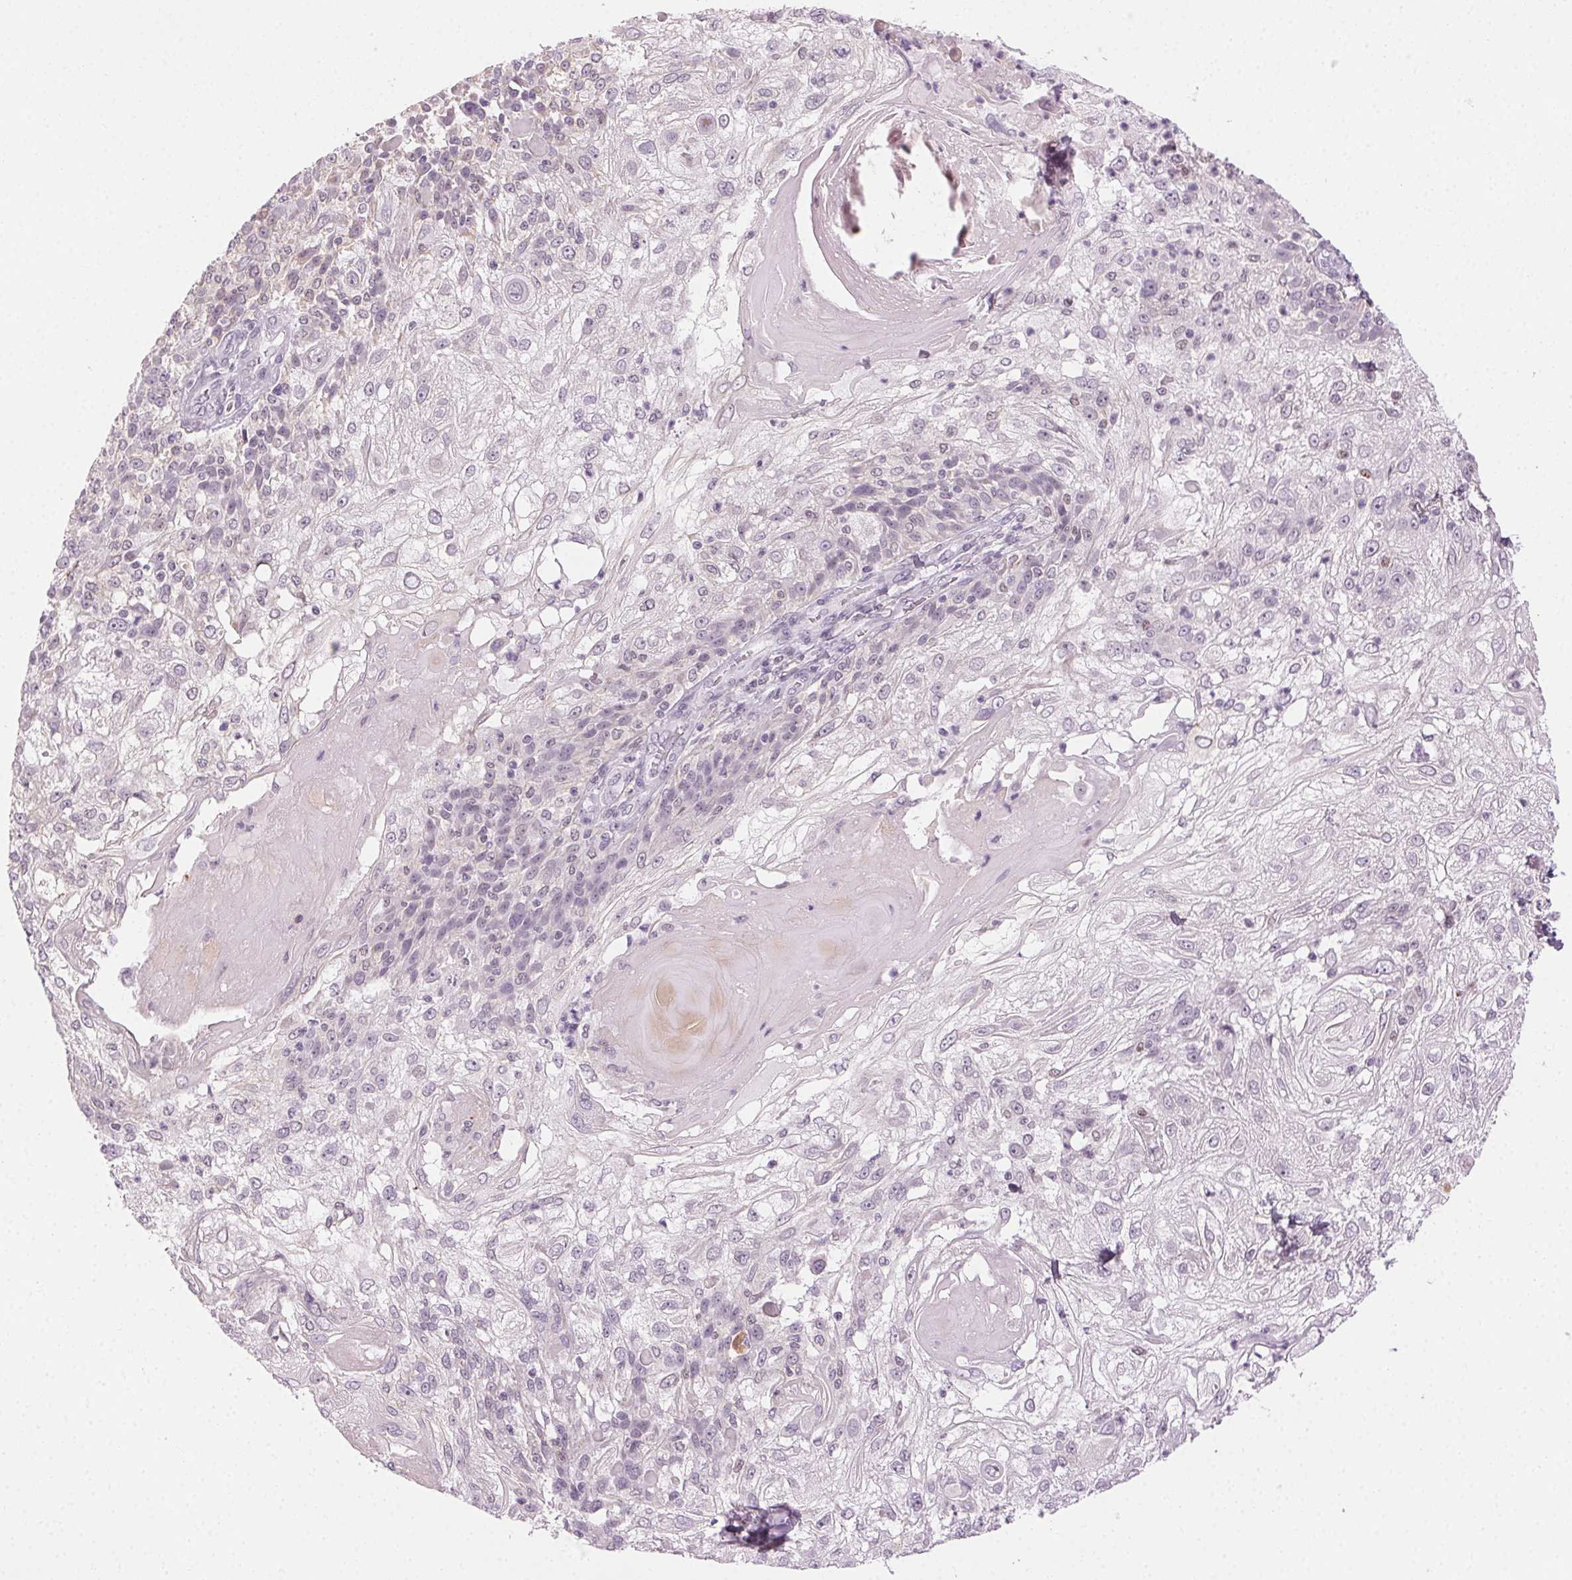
{"staining": {"intensity": "negative", "quantity": "none", "location": "none"}, "tissue": "skin cancer", "cell_type": "Tumor cells", "image_type": "cancer", "snomed": [{"axis": "morphology", "description": "Normal tissue, NOS"}, {"axis": "morphology", "description": "Squamous cell carcinoma, NOS"}, {"axis": "topography", "description": "Skin"}], "caption": "Human skin cancer (squamous cell carcinoma) stained for a protein using IHC reveals no staining in tumor cells.", "gene": "AIF1L", "patient": {"sex": "female", "age": 83}}